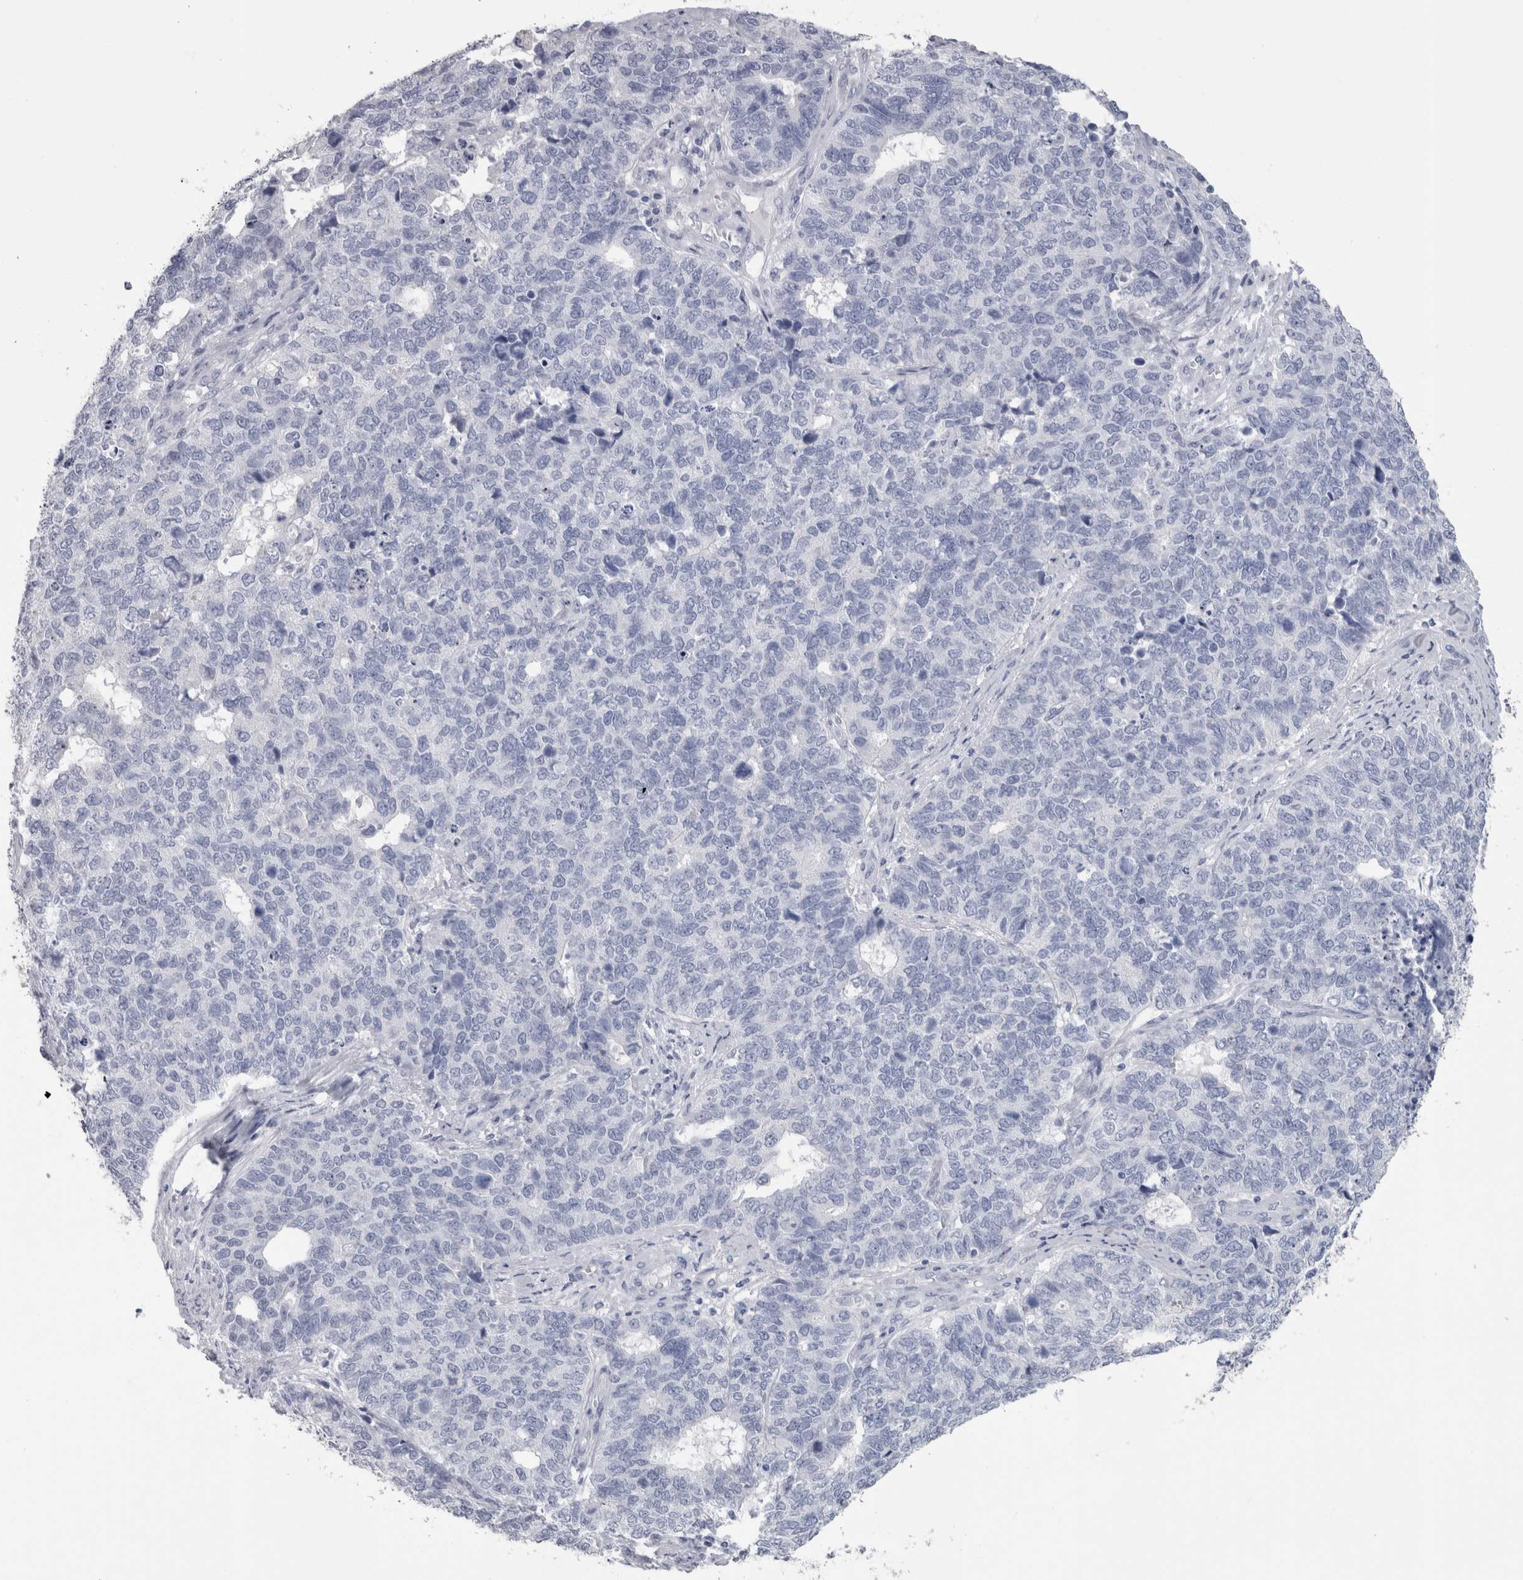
{"staining": {"intensity": "negative", "quantity": "none", "location": "none"}, "tissue": "cervical cancer", "cell_type": "Tumor cells", "image_type": "cancer", "snomed": [{"axis": "morphology", "description": "Squamous cell carcinoma, NOS"}, {"axis": "topography", "description": "Cervix"}], "caption": "This is an immunohistochemistry image of human cervical squamous cell carcinoma. There is no positivity in tumor cells.", "gene": "PTH", "patient": {"sex": "female", "age": 63}}